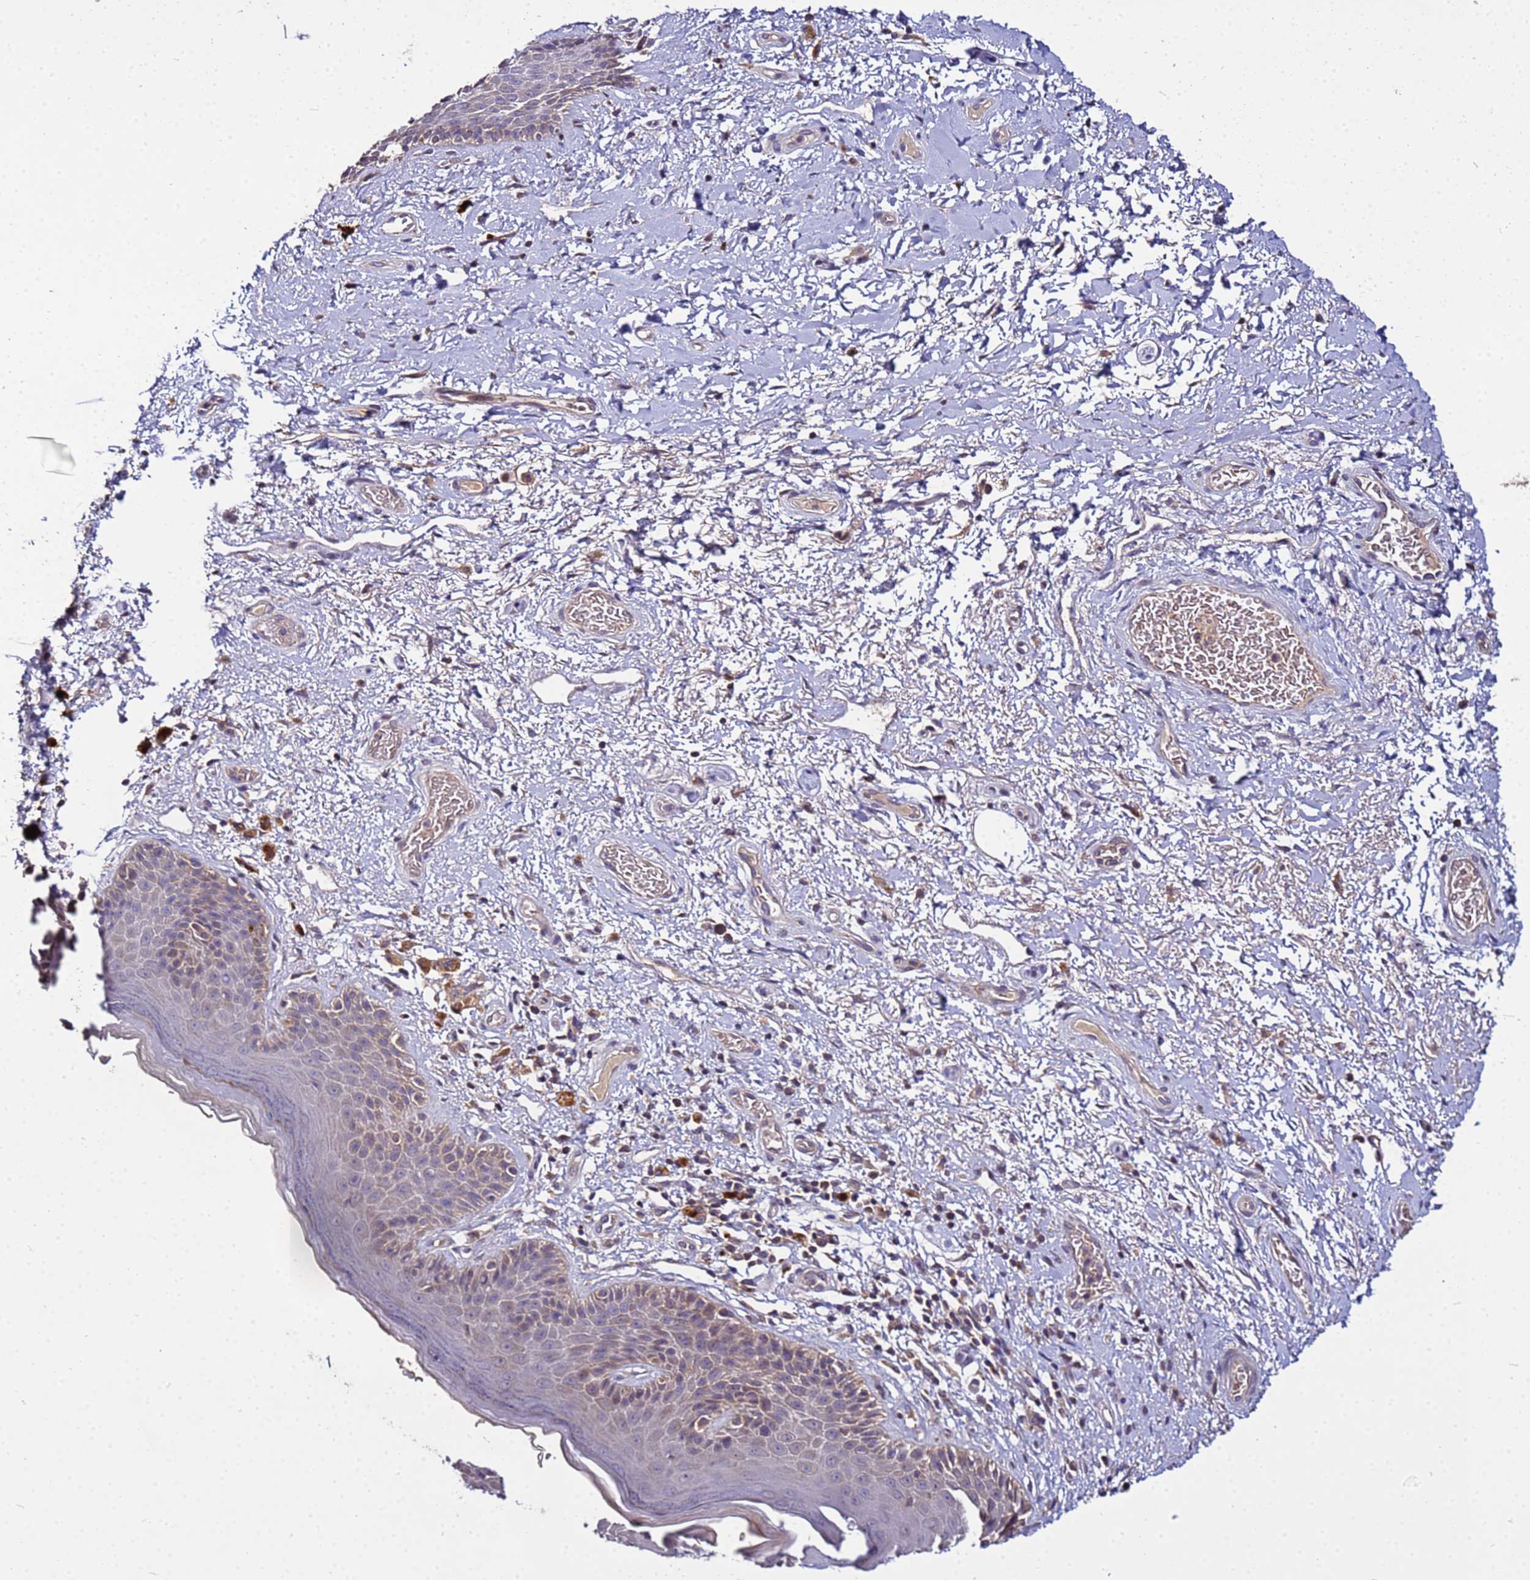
{"staining": {"intensity": "weak", "quantity": "25%-75%", "location": "cytoplasmic/membranous"}, "tissue": "skin", "cell_type": "Epidermal cells", "image_type": "normal", "snomed": [{"axis": "morphology", "description": "Normal tissue, NOS"}, {"axis": "topography", "description": "Anal"}], "caption": "DAB immunohistochemical staining of unremarkable skin shows weak cytoplasmic/membranous protein positivity in approximately 25%-75% of epidermal cells.", "gene": "GSPT2", "patient": {"sex": "female", "age": 46}}